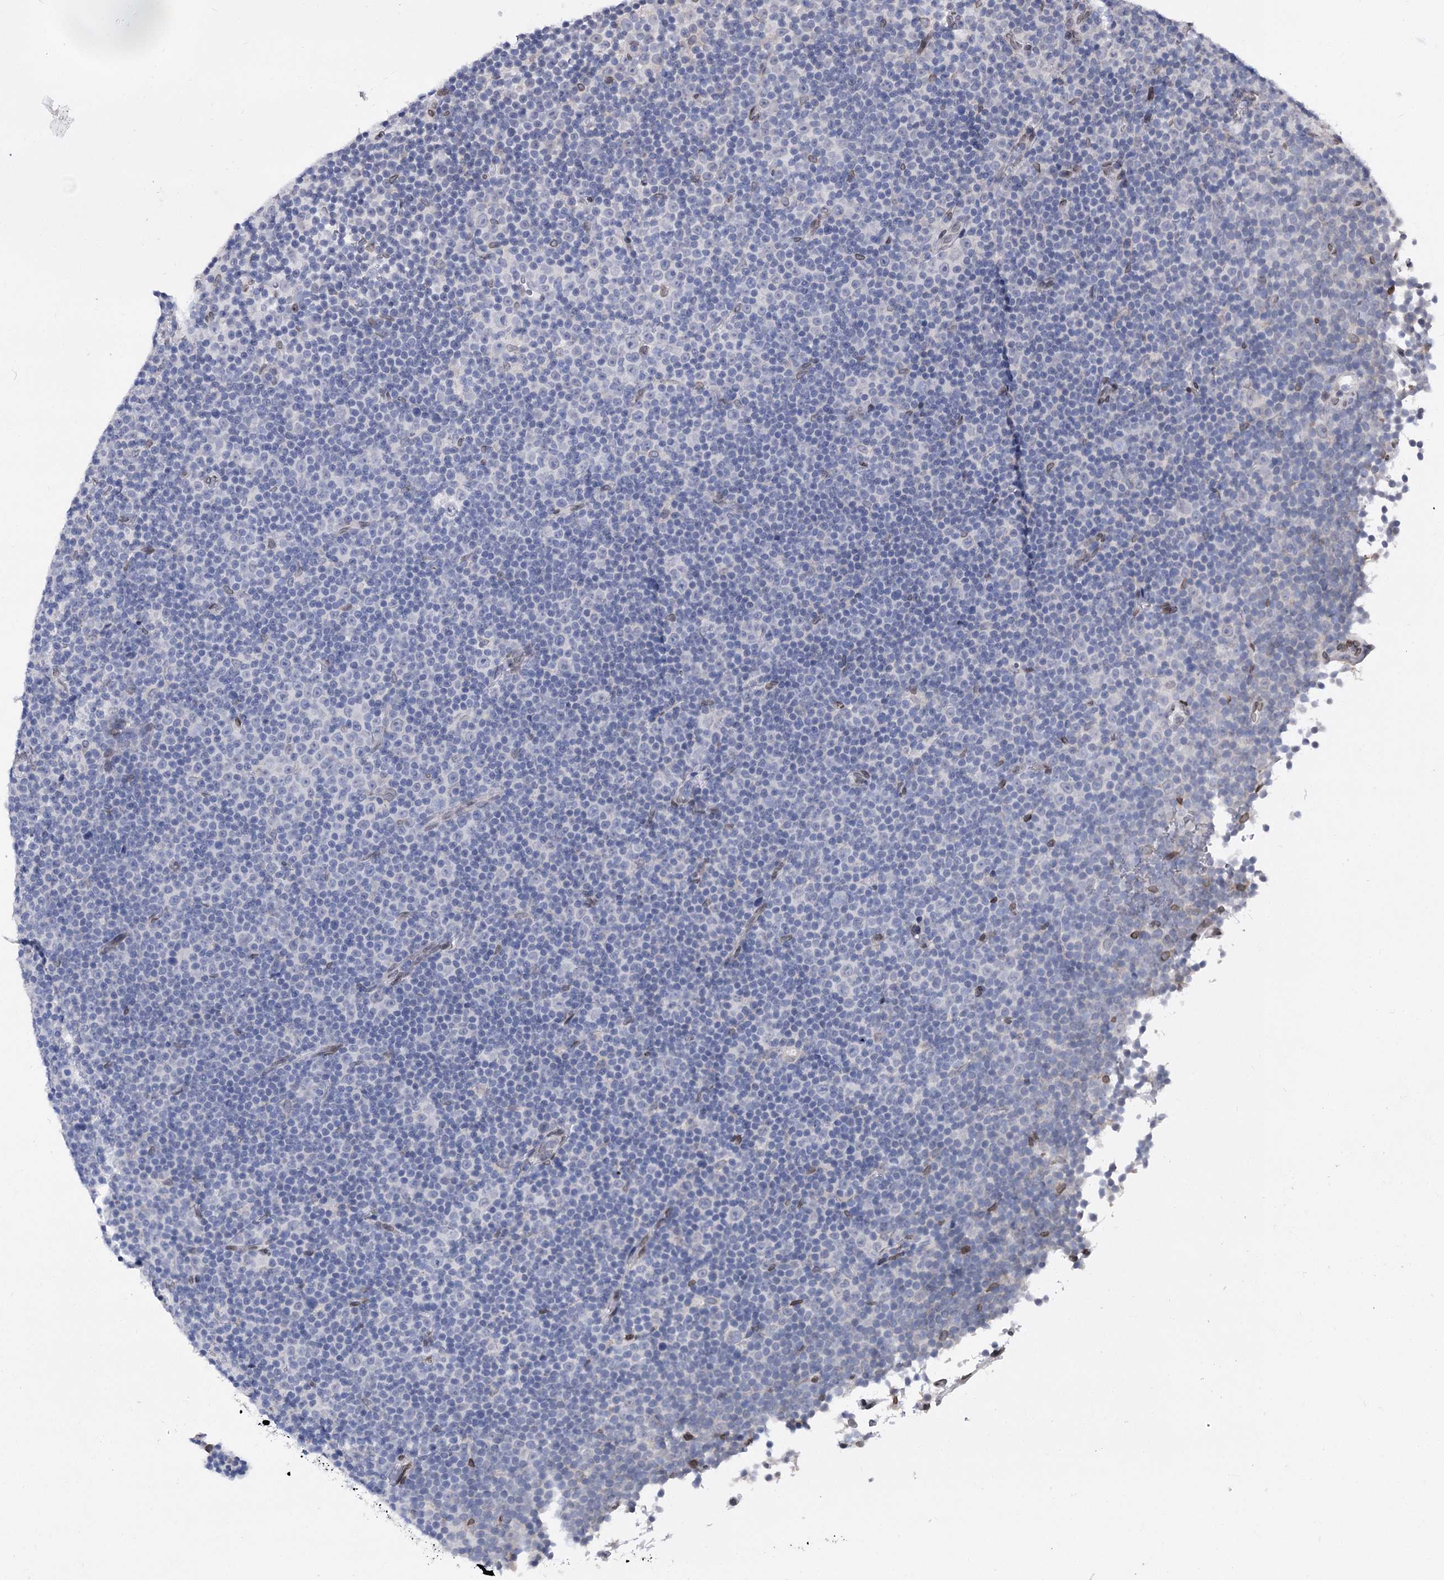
{"staining": {"intensity": "negative", "quantity": "none", "location": "none"}, "tissue": "lymphoma", "cell_type": "Tumor cells", "image_type": "cancer", "snomed": [{"axis": "morphology", "description": "Malignant lymphoma, non-Hodgkin's type, Low grade"}, {"axis": "topography", "description": "Lymph node"}], "caption": "Tumor cells show no significant protein staining in lymphoma.", "gene": "TMEM201", "patient": {"sex": "female", "age": 67}}